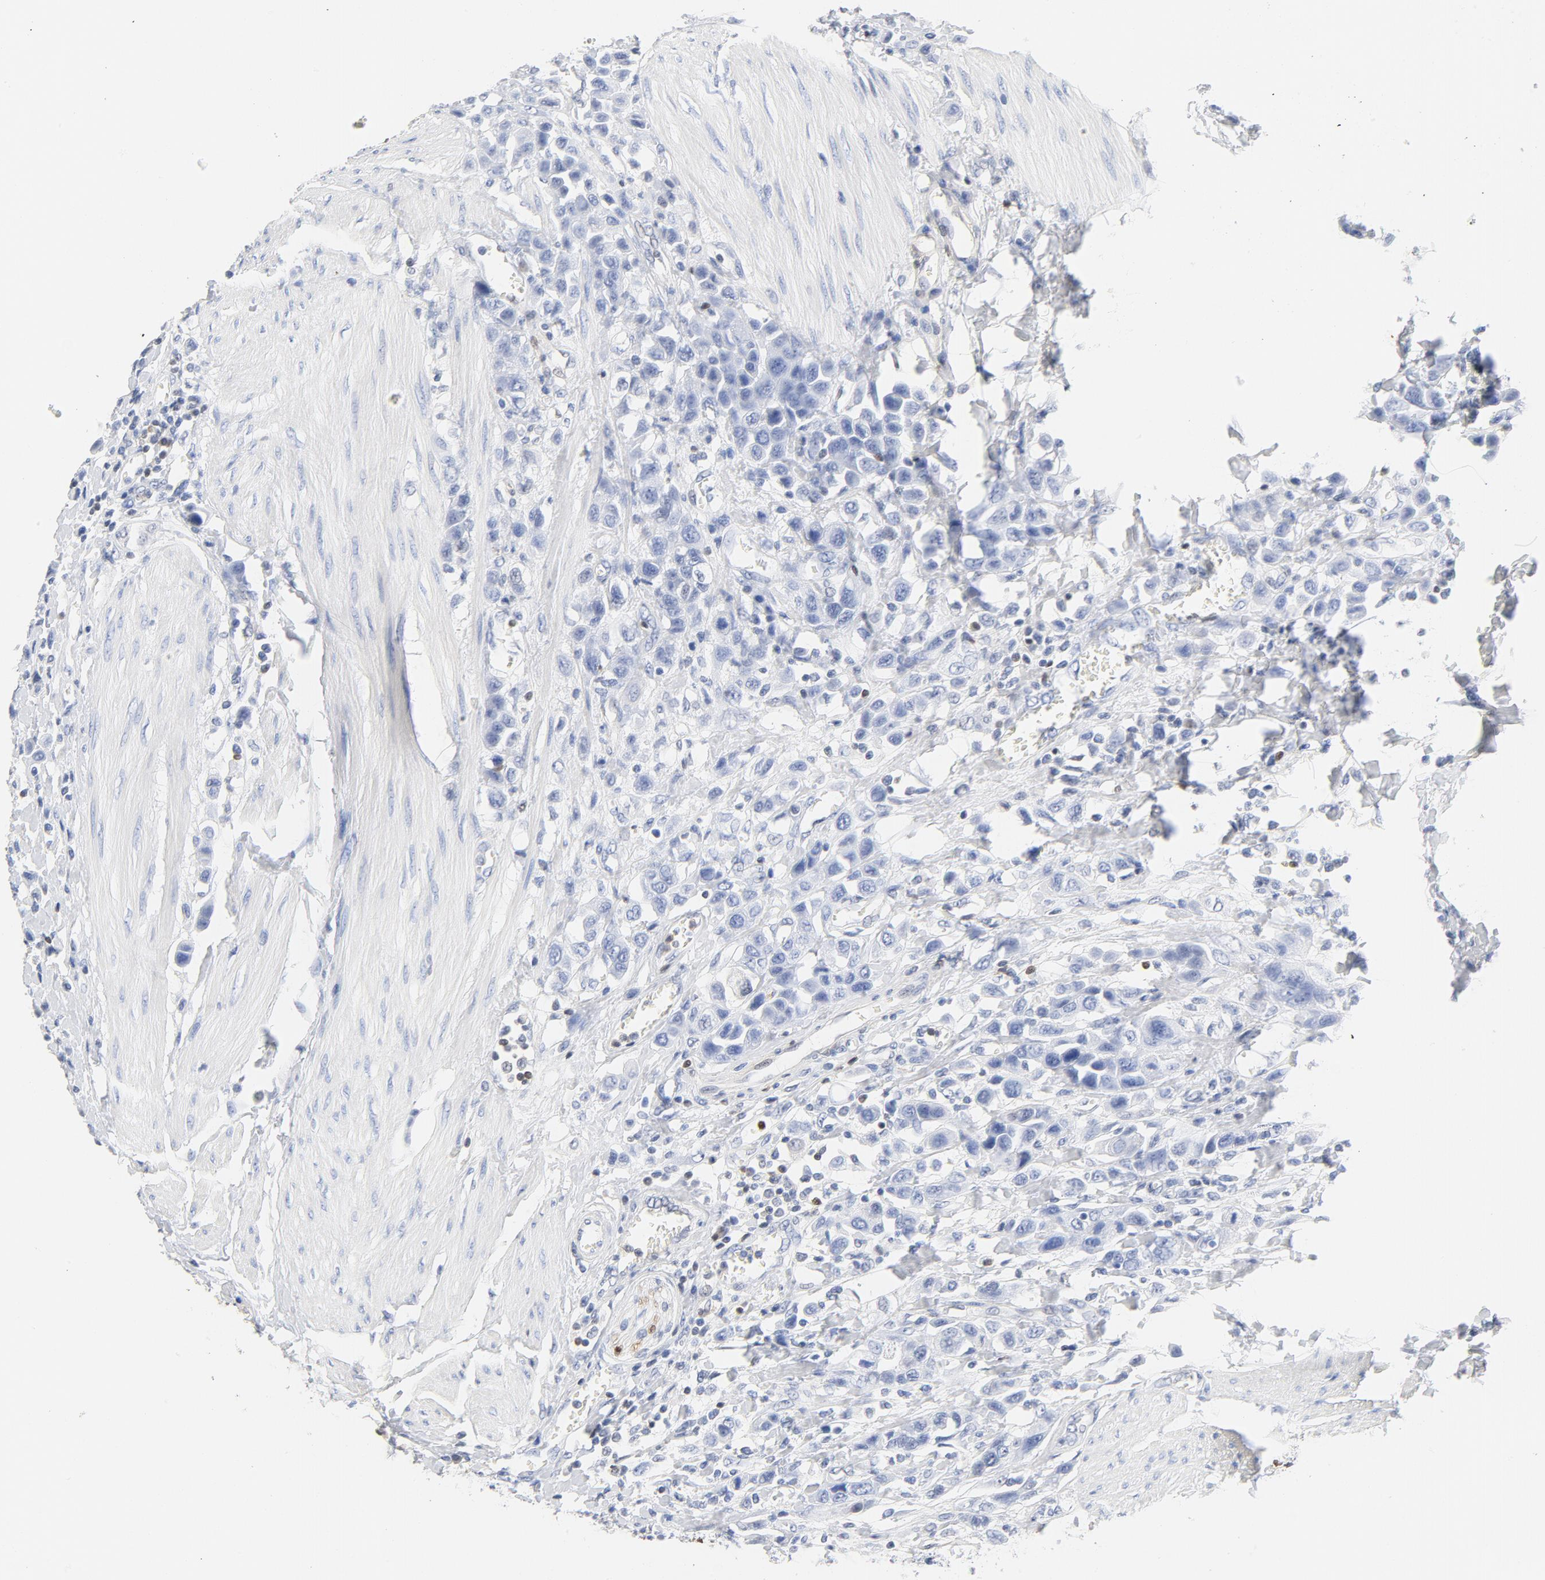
{"staining": {"intensity": "weak", "quantity": "<25%", "location": "nuclear"}, "tissue": "urothelial cancer", "cell_type": "Tumor cells", "image_type": "cancer", "snomed": [{"axis": "morphology", "description": "Urothelial carcinoma, High grade"}, {"axis": "topography", "description": "Urinary bladder"}], "caption": "Immunohistochemistry (IHC) of human urothelial carcinoma (high-grade) displays no expression in tumor cells.", "gene": "CDKN1B", "patient": {"sex": "male", "age": 50}}